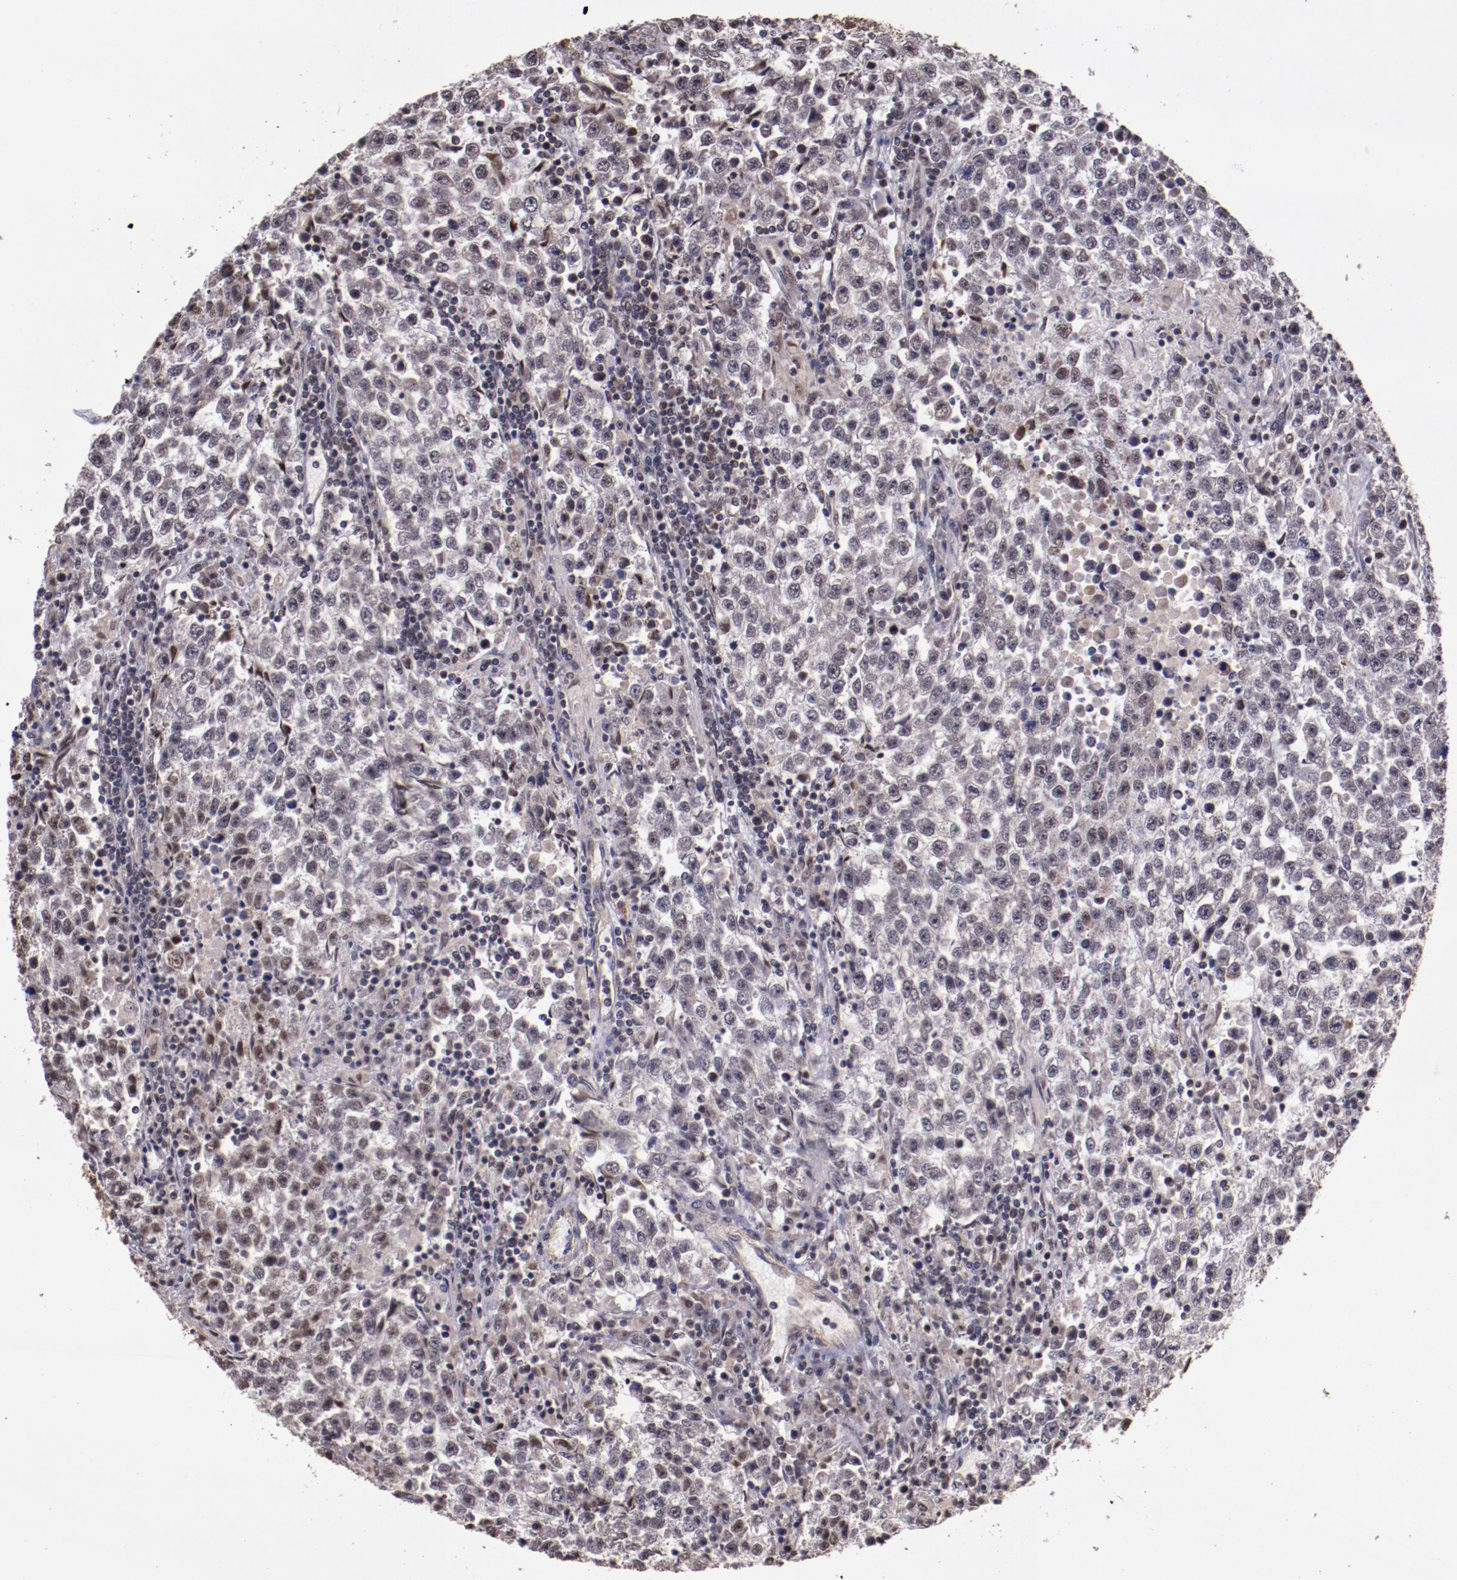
{"staining": {"intensity": "weak", "quantity": "<25%", "location": "nuclear"}, "tissue": "testis cancer", "cell_type": "Tumor cells", "image_type": "cancer", "snomed": [{"axis": "morphology", "description": "Seminoma, NOS"}, {"axis": "topography", "description": "Testis"}], "caption": "High power microscopy histopathology image of an immunohistochemistry histopathology image of testis cancer (seminoma), revealing no significant staining in tumor cells.", "gene": "CECR2", "patient": {"sex": "male", "age": 36}}